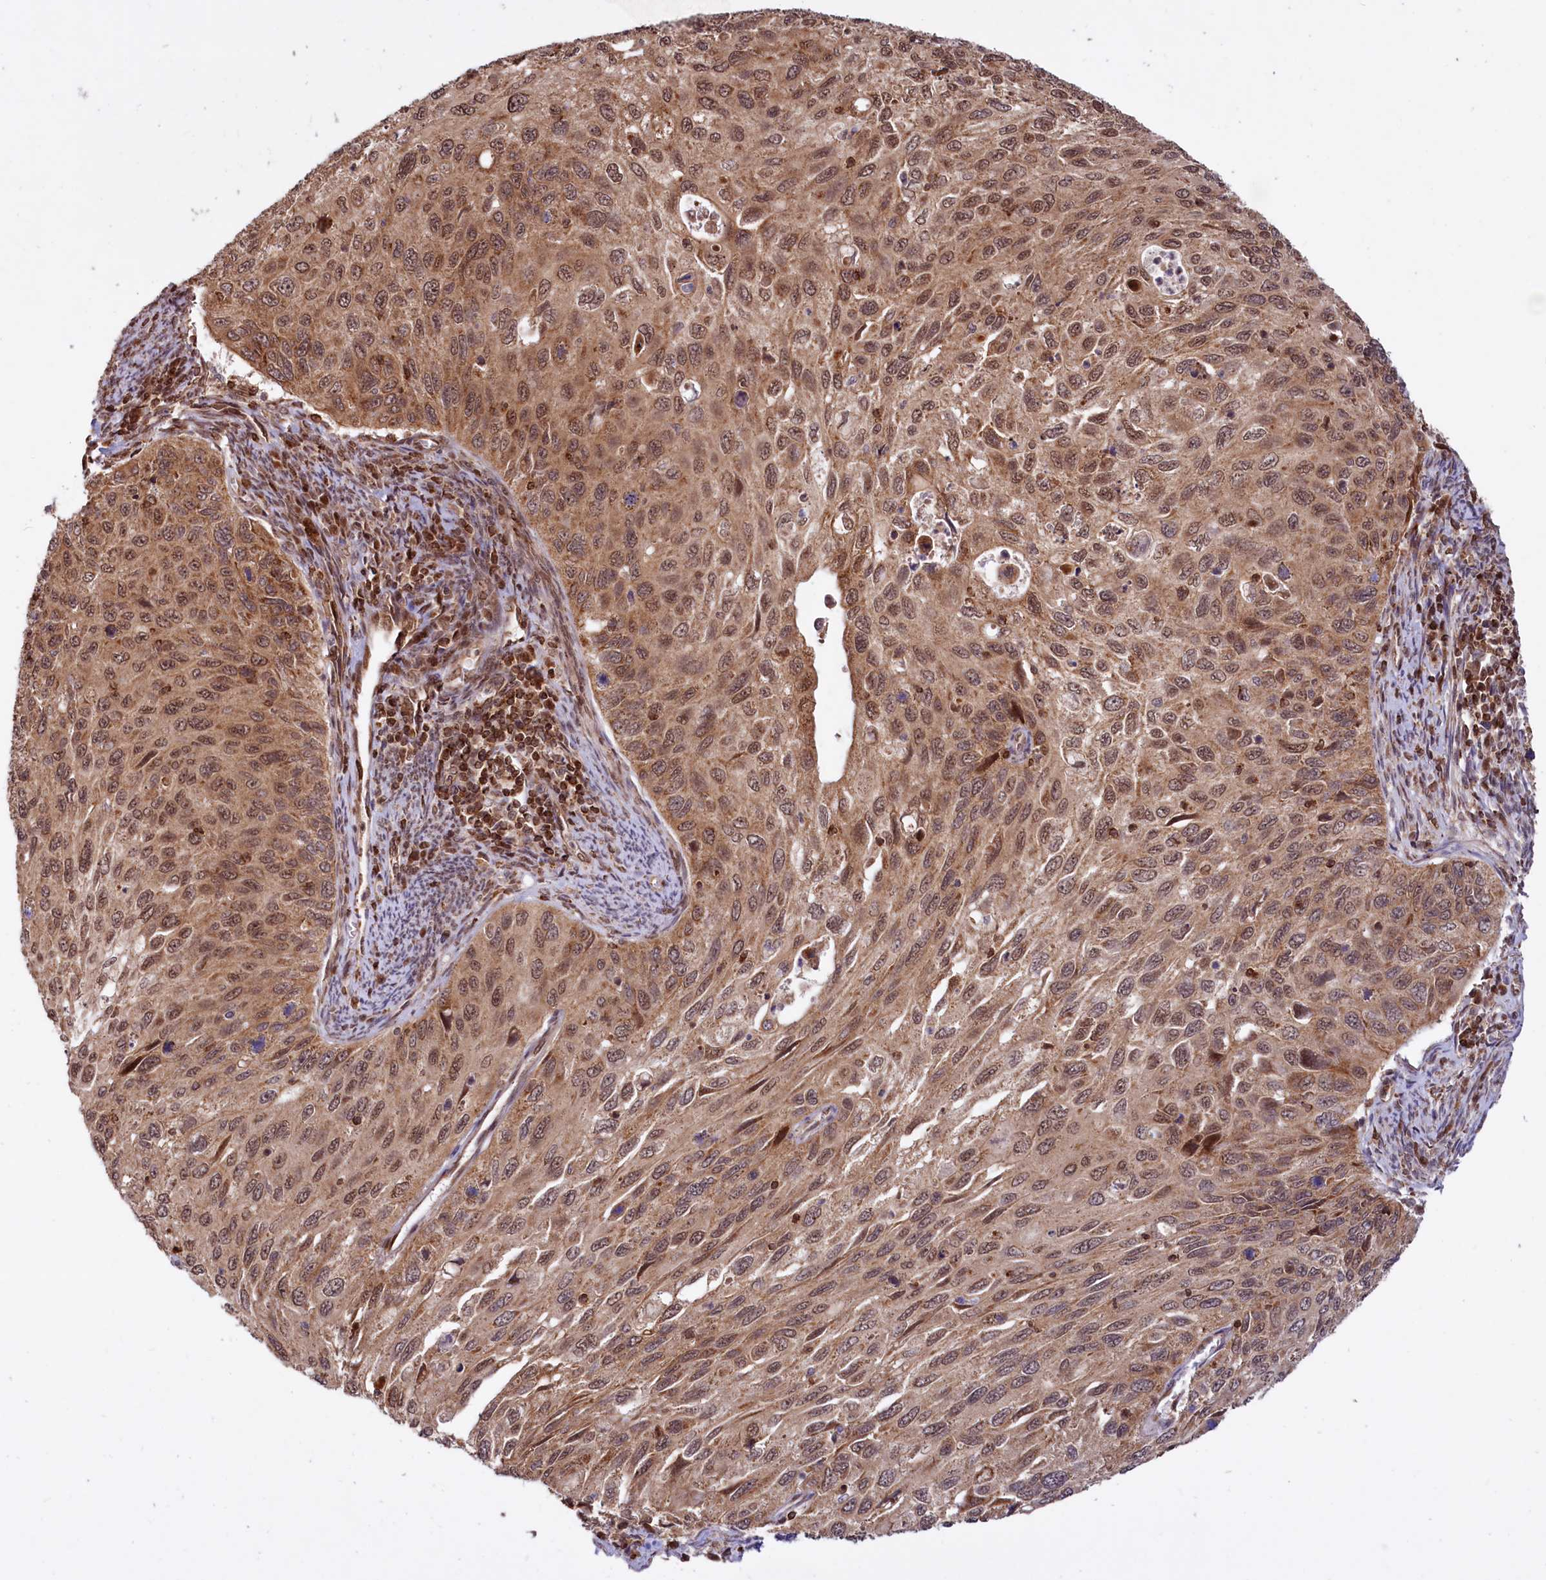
{"staining": {"intensity": "moderate", "quantity": ">75%", "location": "cytoplasmic/membranous,nuclear"}, "tissue": "cervical cancer", "cell_type": "Tumor cells", "image_type": "cancer", "snomed": [{"axis": "morphology", "description": "Squamous cell carcinoma, NOS"}, {"axis": "topography", "description": "Cervix"}], "caption": "Cervical cancer tissue reveals moderate cytoplasmic/membranous and nuclear staining in approximately >75% of tumor cells", "gene": "PHC3", "patient": {"sex": "female", "age": 70}}